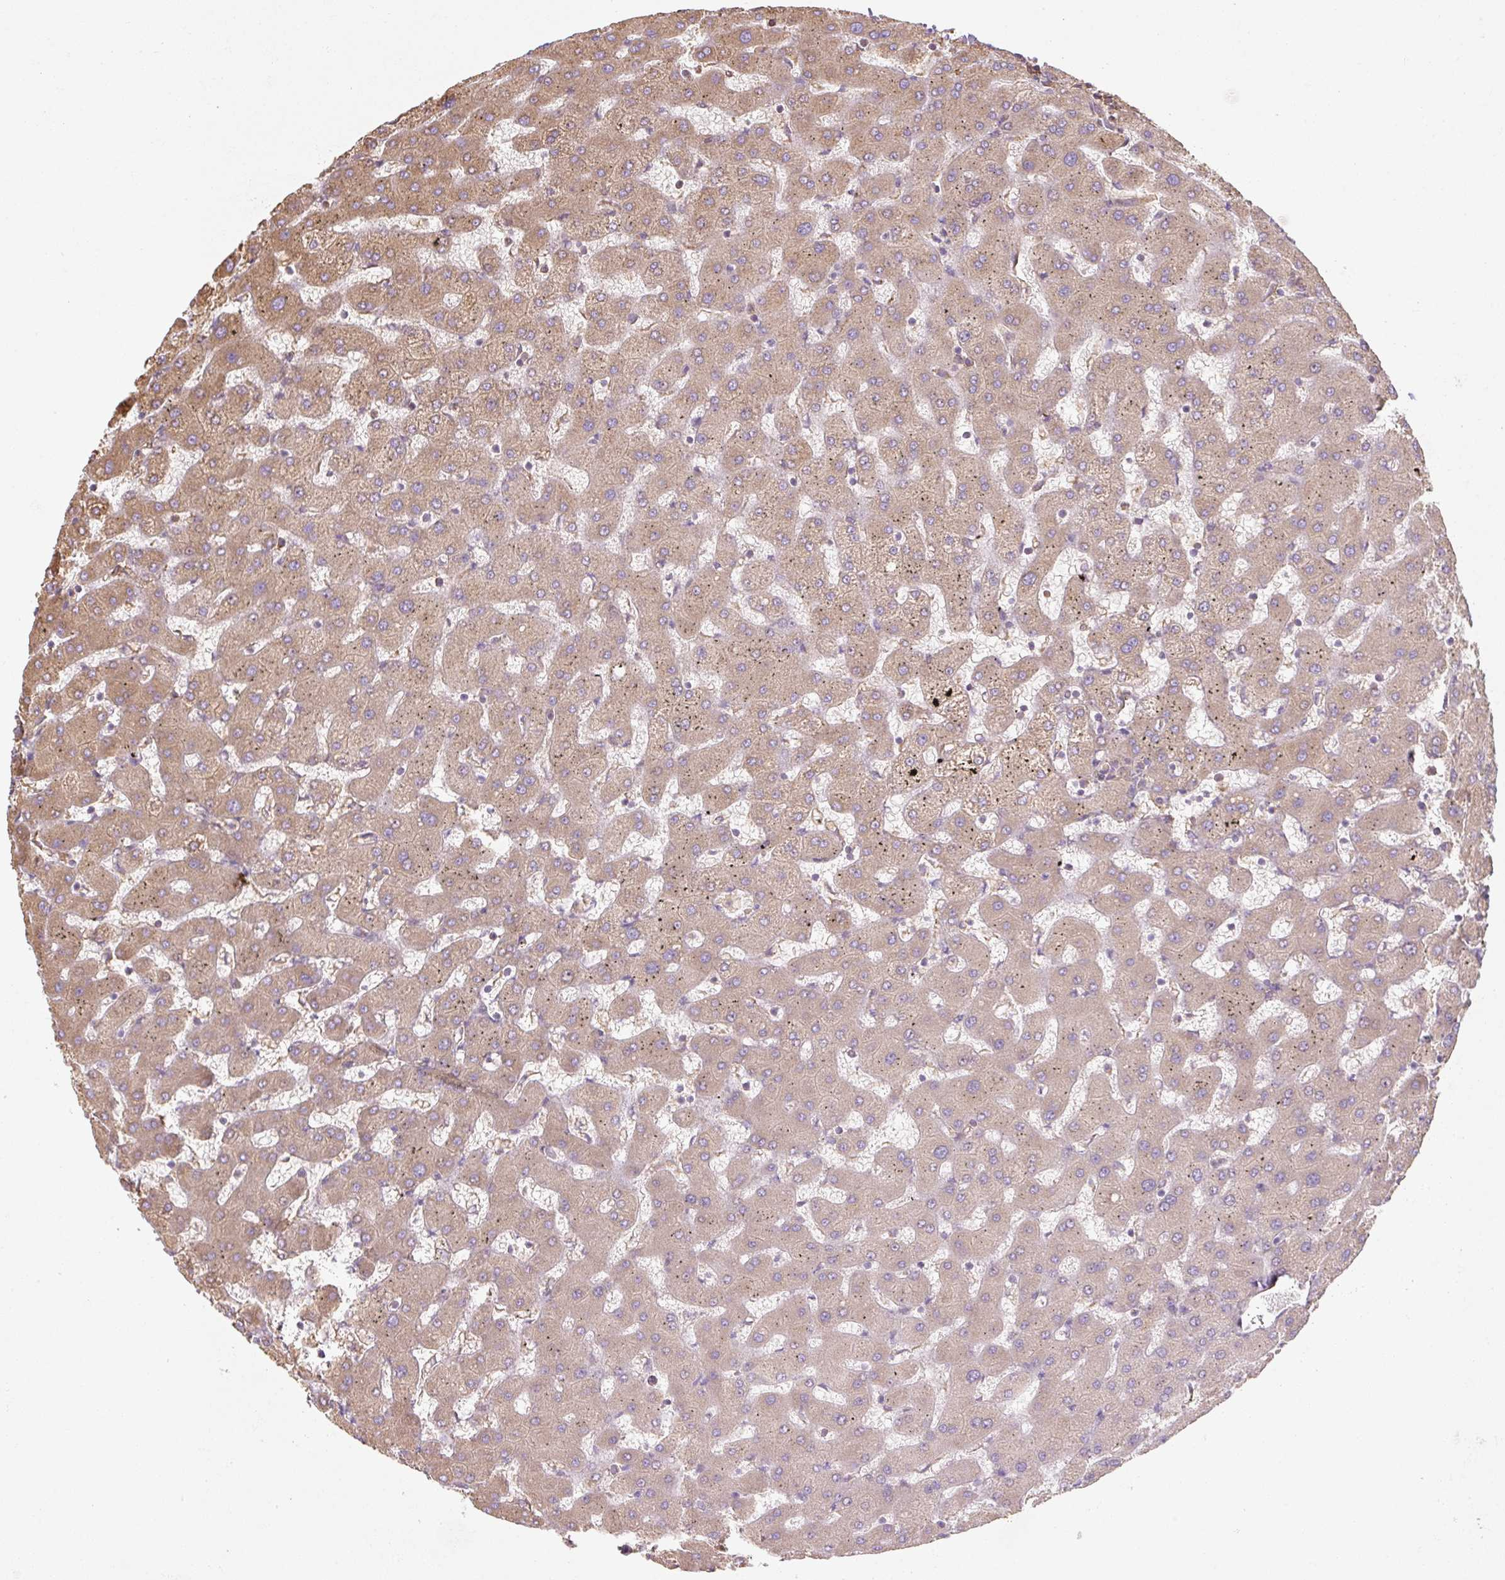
{"staining": {"intensity": "negative", "quantity": "none", "location": "none"}, "tissue": "liver", "cell_type": "Cholangiocytes", "image_type": "normal", "snomed": [{"axis": "morphology", "description": "Normal tissue, NOS"}, {"axis": "topography", "description": "Liver"}], "caption": "Histopathology image shows no protein expression in cholangiocytes of benign liver. (DAB (3,3'-diaminobenzidine) immunohistochemistry (IHC), high magnification).", "gene": "RASA1", "patient": {"sex": "female", "age": 63}}